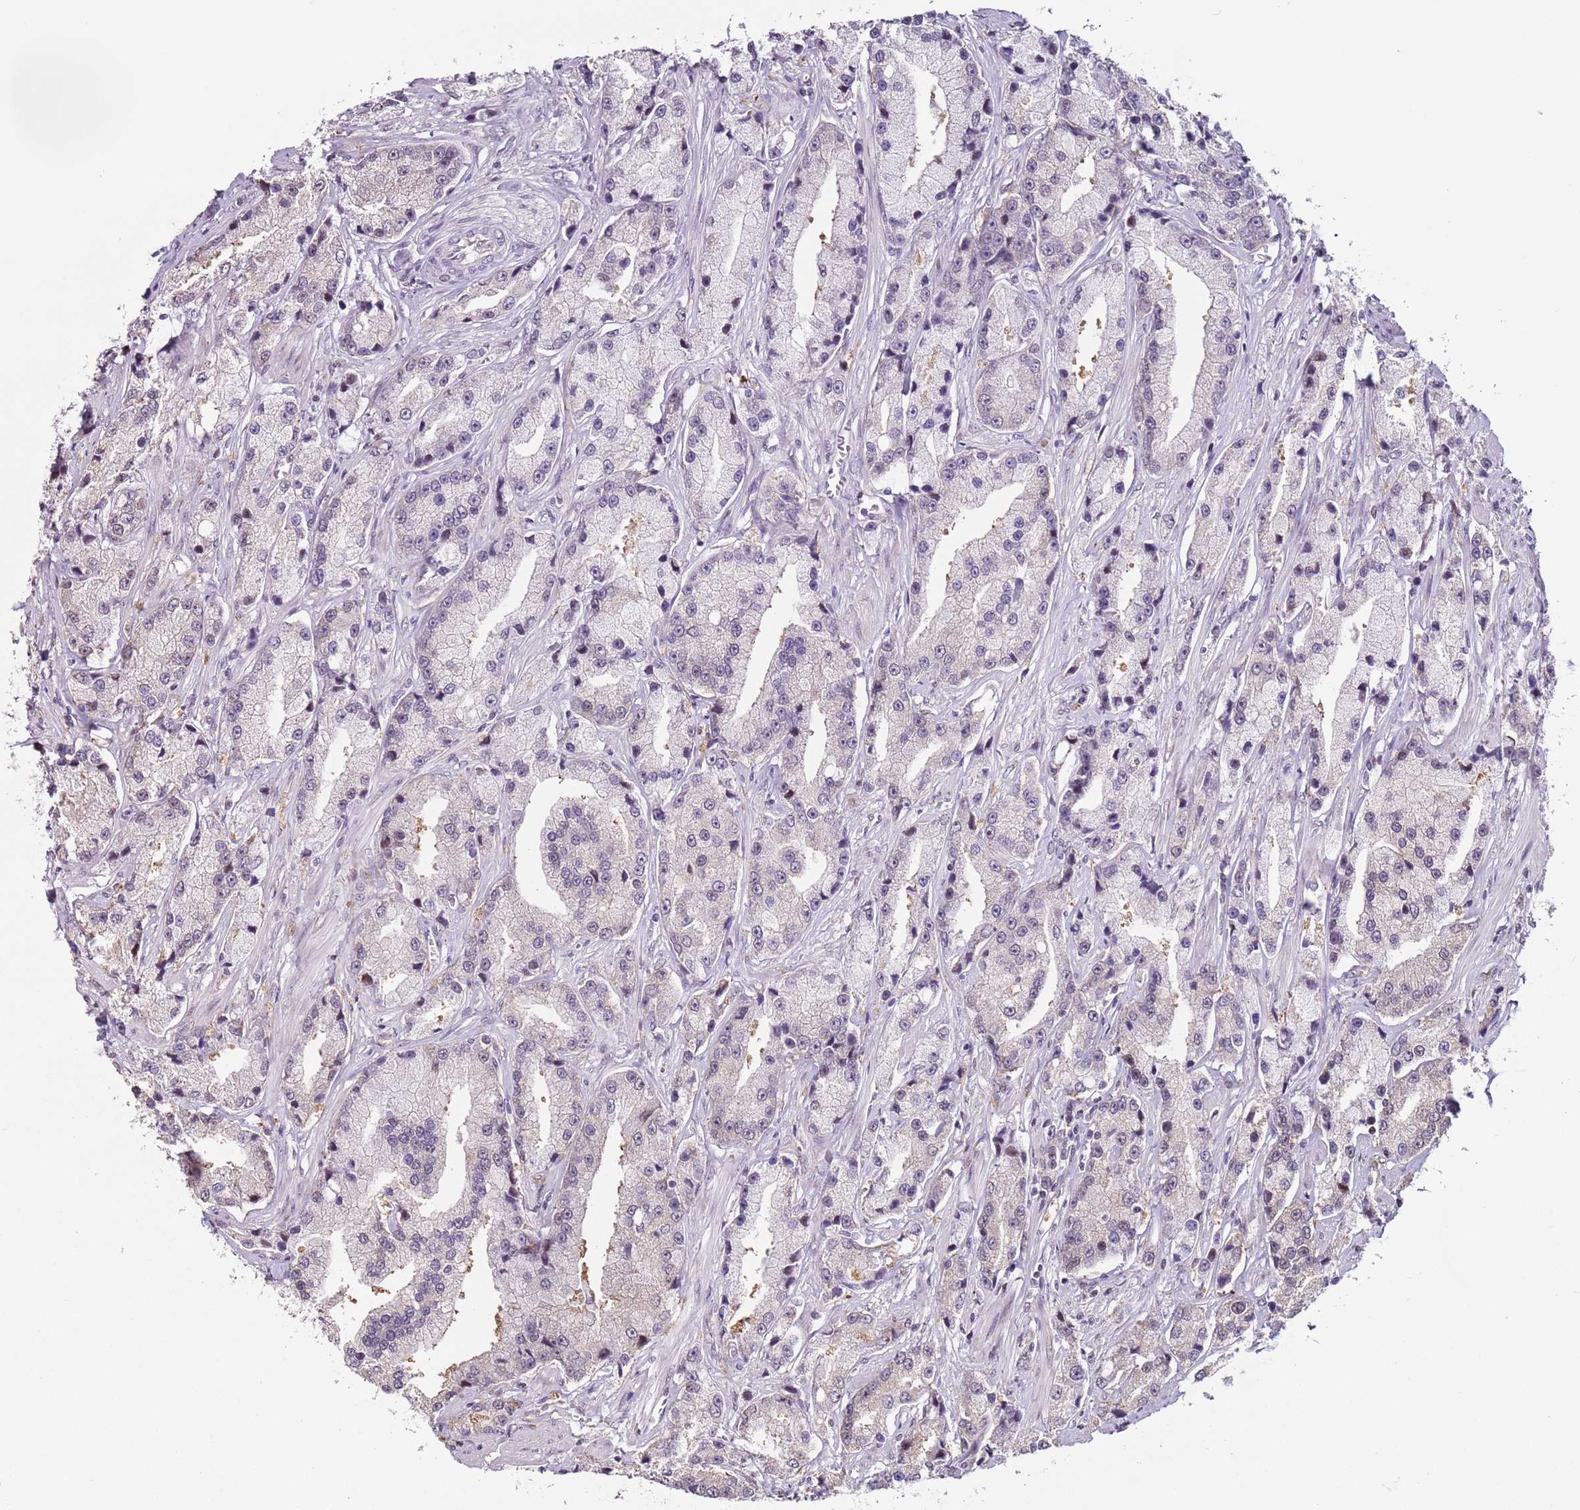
{"staining": {"intensity": "negative", "quantity": "none", "location": "none"}, "tissue": "prostate cancer", "cell_type": "Tumor cells", "image_type": "cancer", "snomed": [{"axis": "morphology", "description": "Adenocarcinoma, High grade"}, {"axis": "topography", "description": "Prostate"}], "caption": "IHC of prostate cancer shows no expression in tumor cells.", "gene": "PSMD4", "patient": {"sex": "male", "age": 74}}